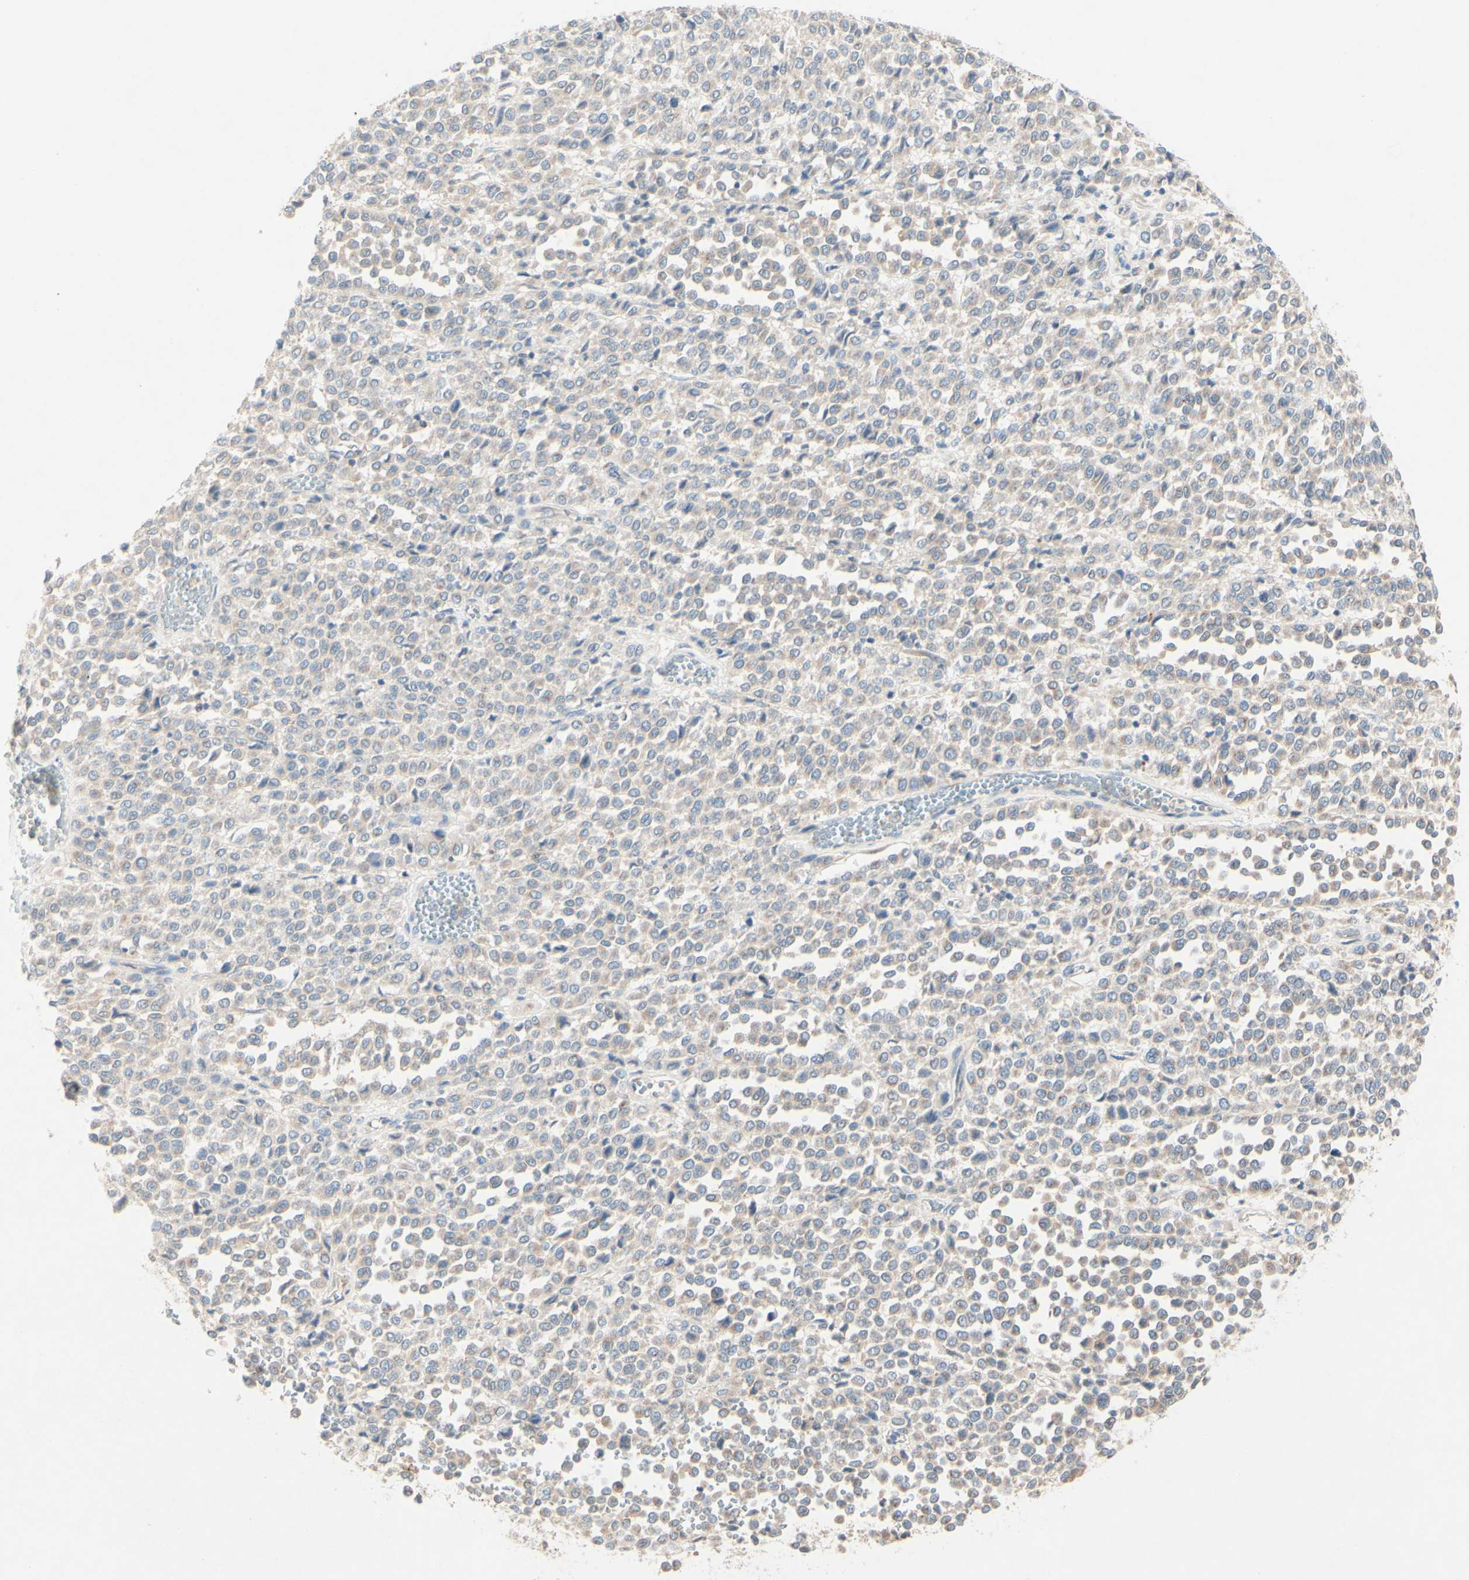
{"staining": {"intensity": "weak", "quantity": ">75%", "location": "cytoplasmic/membranous"}, "tissue": "melanoma", "cell_type": "Tumor cells", "image_type": "cancer", "snomed": [{"axis": "morphology", "description": "Malignant melanoma, Metastatic site"}, {"axis": "topography", "description": "Pancreas"}], "caption": "Protein staining exhibits weak cytoplasmic/membranous expression in approximately >75% of tumor cells in malignant melanoma (metastatic site).", "gene": "MTM1", "patient": {"sex": "female", "age": 30}}